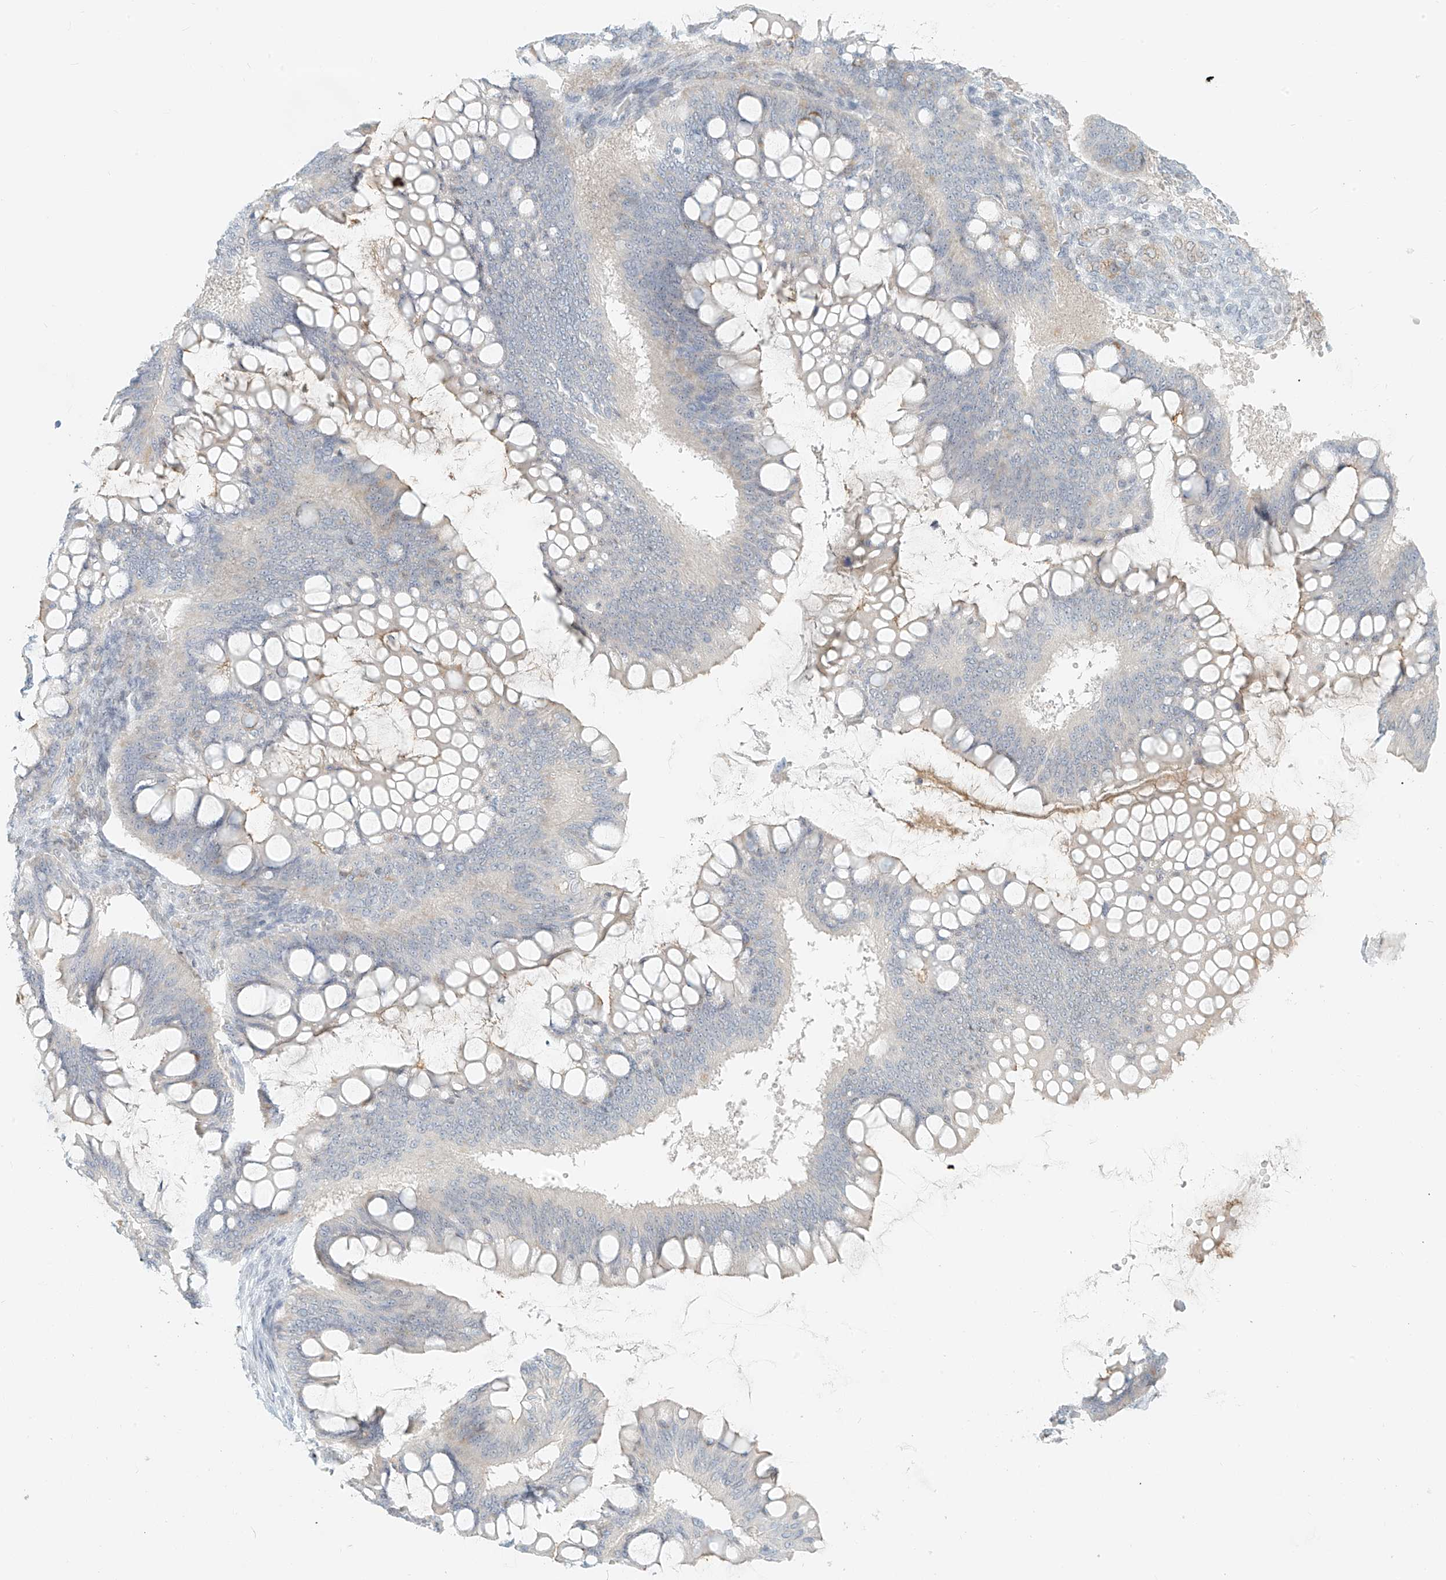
{"staining": {"intensity": "moderate", "quantity": "<25%", "location": "cytoplasmic/membranous"}, "tissue": "ovarian cancer", "cell_type": "Tumor cells", "image_type": "cancer", "snomed": [{"axis": "morphology", "description": "Cystadenocarcinoma, mucinous, NOS"}, {"axis": "topography", "description": "Ovary"}], "caption": "Immunohistochemistry (IHC) (DAB (3,3'-diaminobenzidine)) staining of ovarian cancer demonstrates moderate cytoplasmic/membranous protein expression in approximately <25% of tumor cells.", "gene": "OSBPL7", "patient": {"sex": "female", "age": 73}}